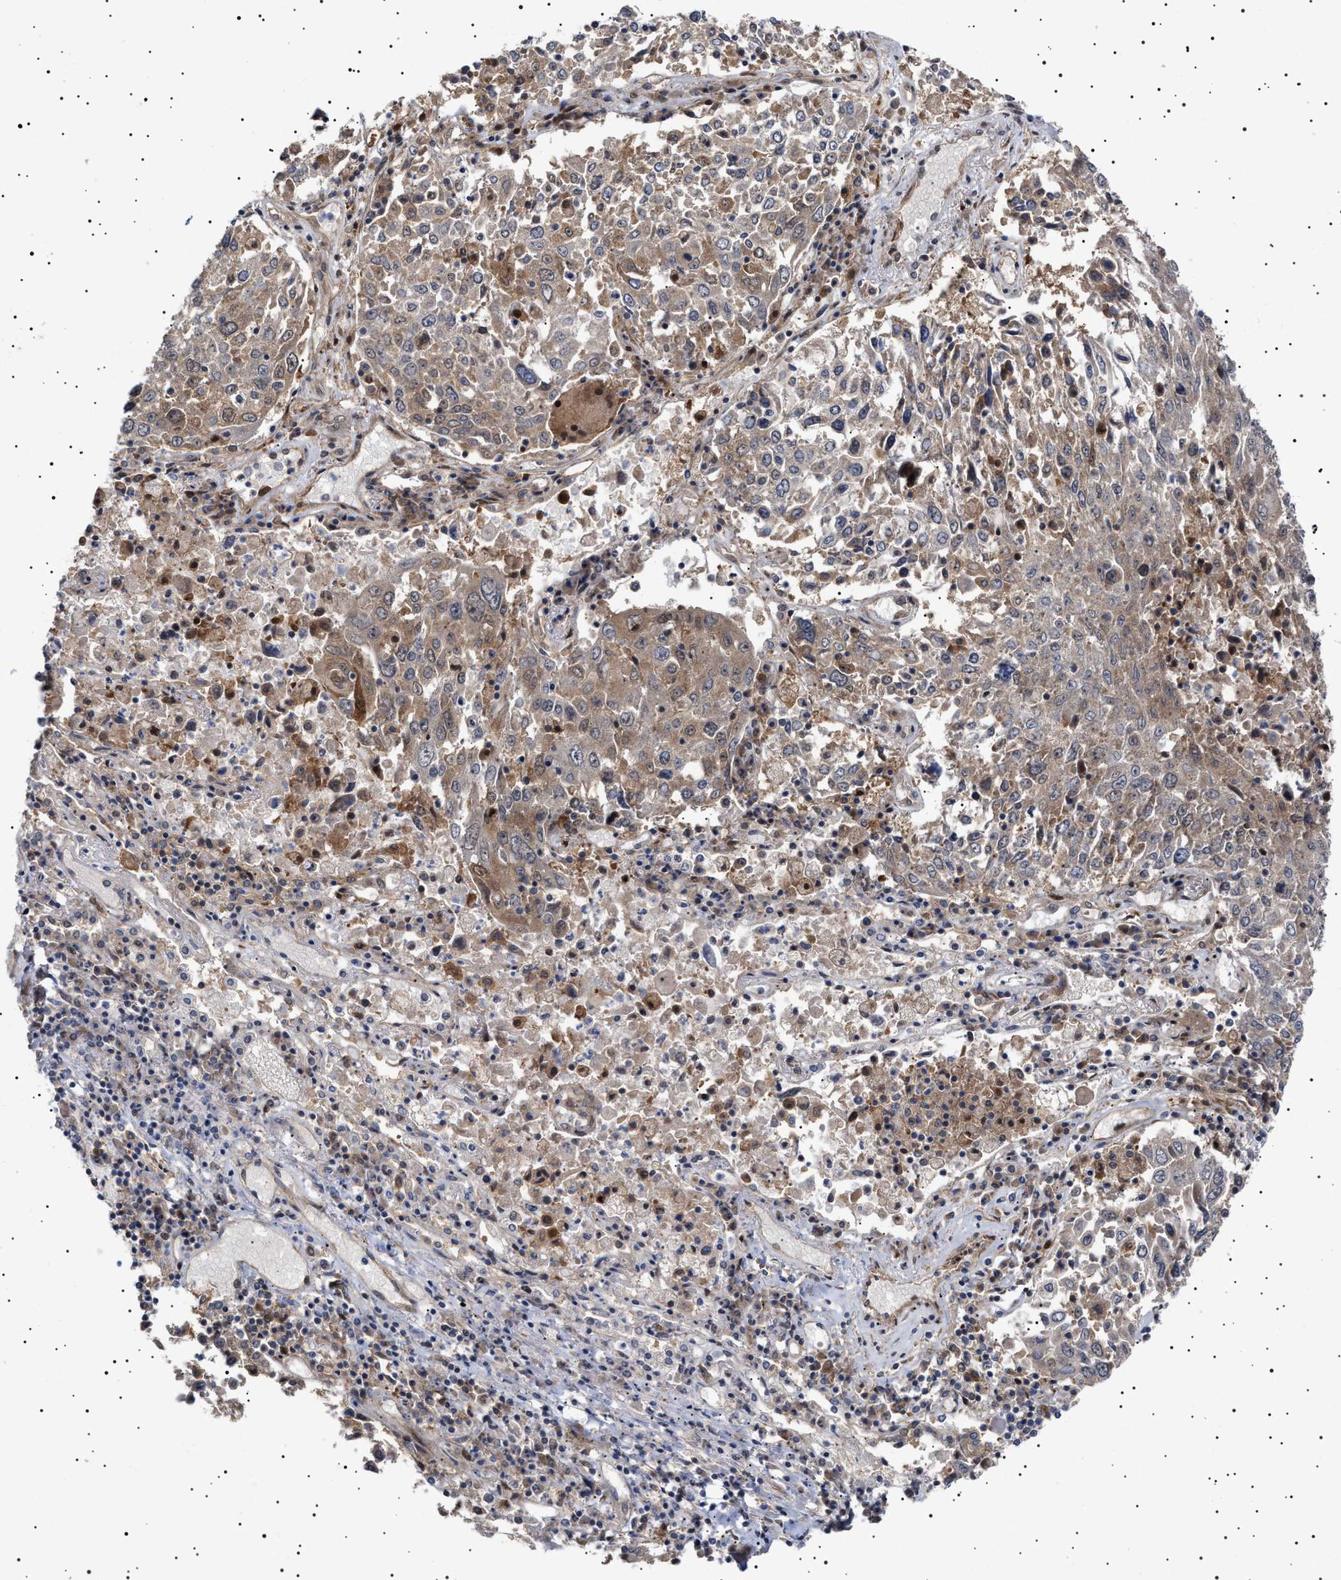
{"staining": {"intensity": "weak", "quantity": ">75%", "location": "cytoplasmic/membranous"}, "tissue": "lung cancer", "cell_type": "Tumor cells", "image_type": "cancer", "snomed": [{"axis": "morphology", "description": "Squamous cell carcinoma, NOS"}, {"axis": "topography", "description": "Lung"}], "caption": "High-magnification brightfield microscopy of squamous cell carcinoma (lung) stained with DAB (brown) and counterstained with hematoxylin (blue). tumor cells exhibit weak cytoplasmic/membranous expression is identified in approximately>75% of cells.", "gene": "NPLOC4", "patient": {"sex": "male", "age": 65}}